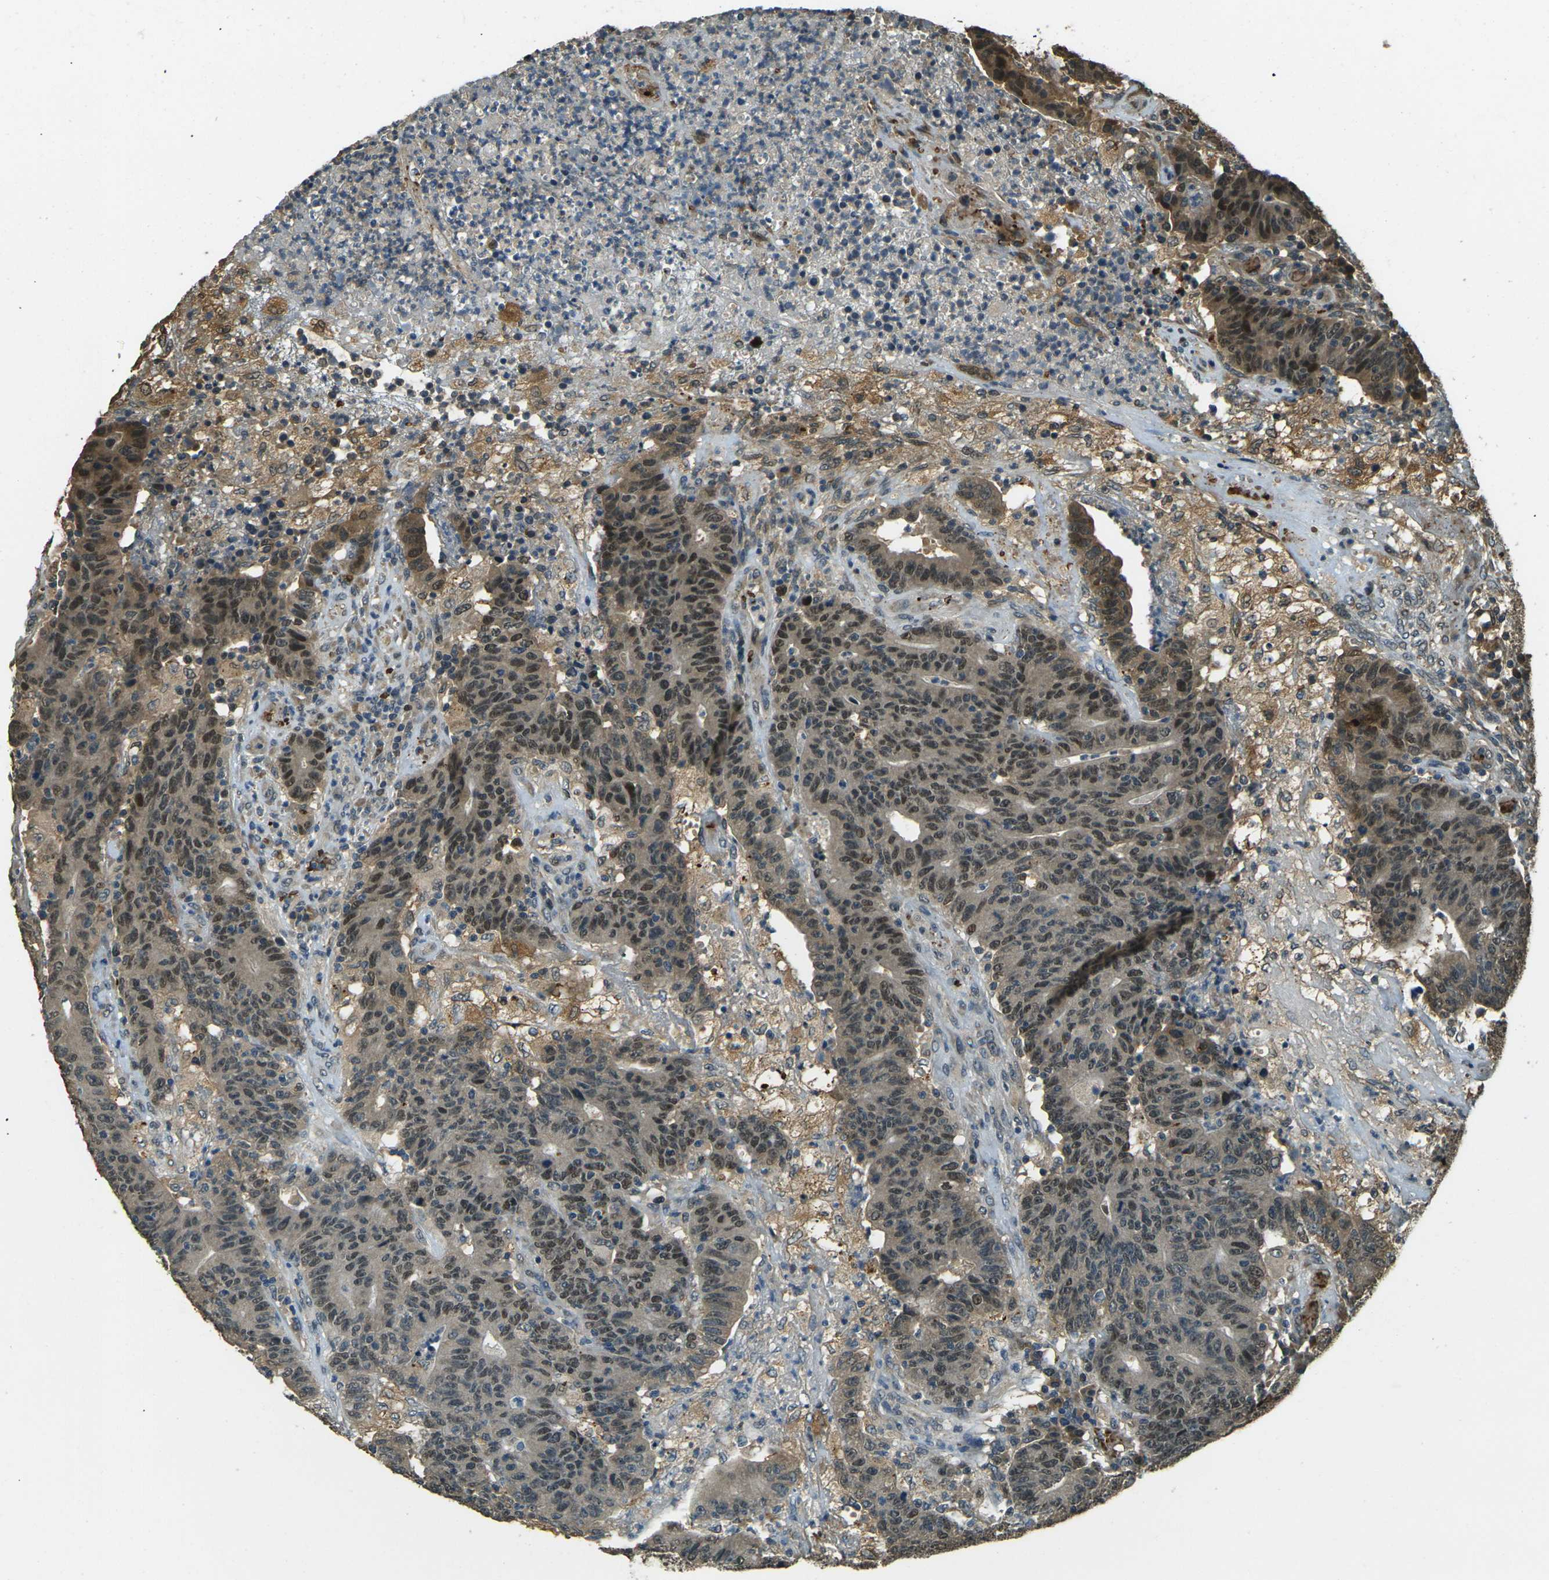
{"staining": {"intensity": "weak", "quantity": ">75%", "location": "cytoplasmic/membranous,nuclear"}, "tissue": "colorectal cancer", "cell_type": "Tumor cells", "image_type": "cancer", "snomed": [{"axis": "morphology", "description": "Normal tissue, NOS"}, {"axis": "morphology", "description": "Adenocarcinoma, NOS"}, {"axis": "topography", "description": "Colon"}], "caption": "Immunohistochemical staining of colorectal cancer (adenocarcinoma) exhibits low levels of weak cytoplasmic/membranous and nuclear protein positivity in about >75% of tumor cells.", "gene": "TOR1A", "patient": {"sex": "female", "age": 75}}